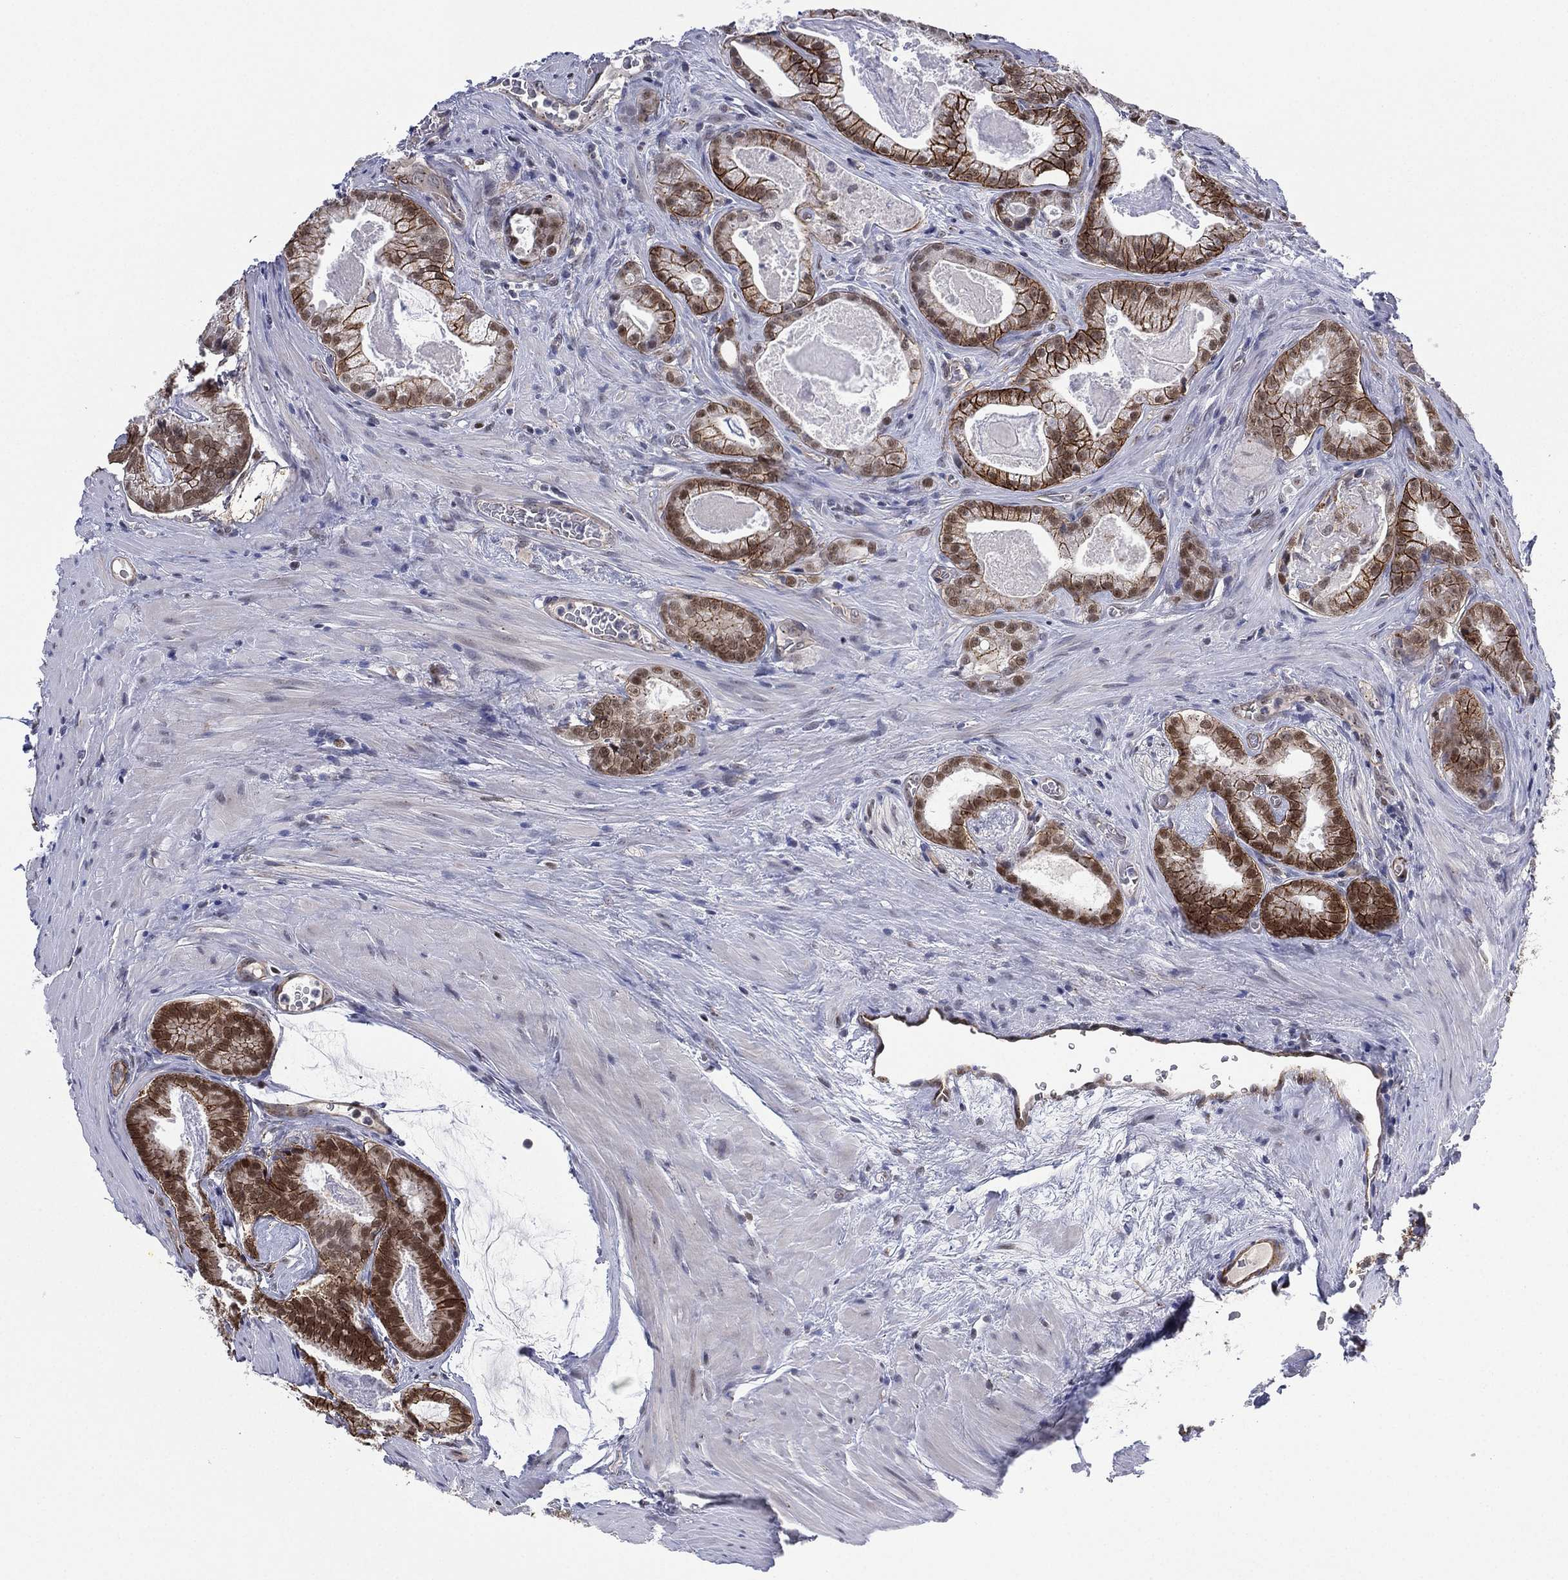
{"staining": {"intensity": "strong", "quantity": "<25%", "location": "cytoplasmic/membranous,nuclear"}, "tissue": "prostate cancer", "cell_type": "Tumor cells", "image_type": "cancer", "snomed": [{"axis": "morphology", "description": "Adenocarcinoma, NOS"}, {"axis": "topography", "description": "Prostate"}], "caption": "Protein analysis of prostate cancer tissue displays strong cytoplasmic/membranous and nuclear staining in about <25% of tumor cells.", "gene": "GSE1", "patient": {"sex": "male", "age": 61}}